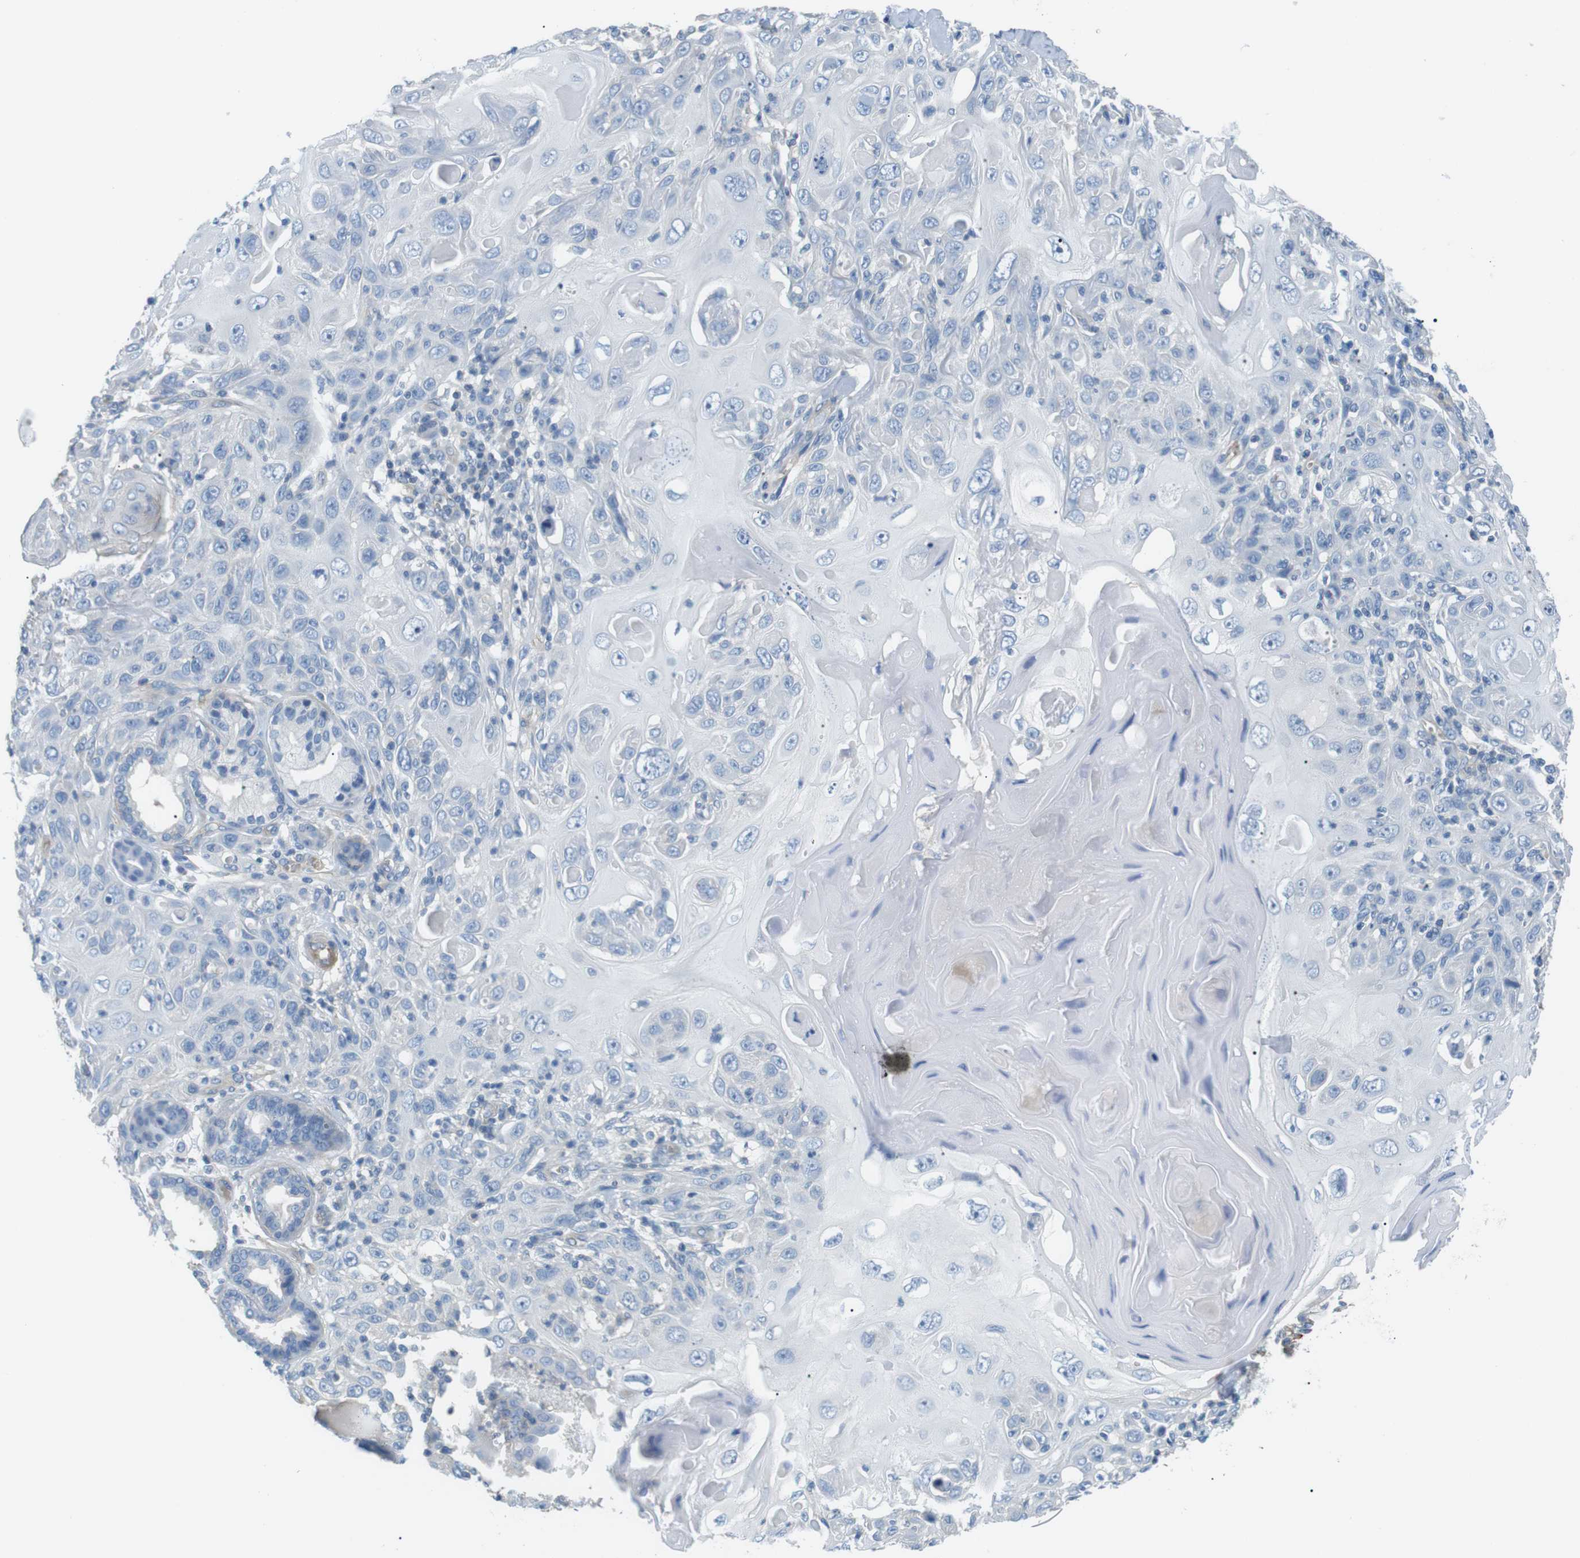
{"staining": {"intensity": "negative", "quantity": "none", "location": "none"}, "tissue": "skin cancer", "cell_type": "Tumor cells", "image_type": "cancer", "snomed": [{"axis": "morphology", "description": "Squamous cell carcinoma, NOS"}, {"axis": "topography", "description": "Skin"}], "caption": "Skin cancer was stained to show a protein in brown. There is no significant staining in tumor cells. Nuclei are stained in blue.", "gene": "ADCY10", "patient": {"sex": "female", "age": 88}}